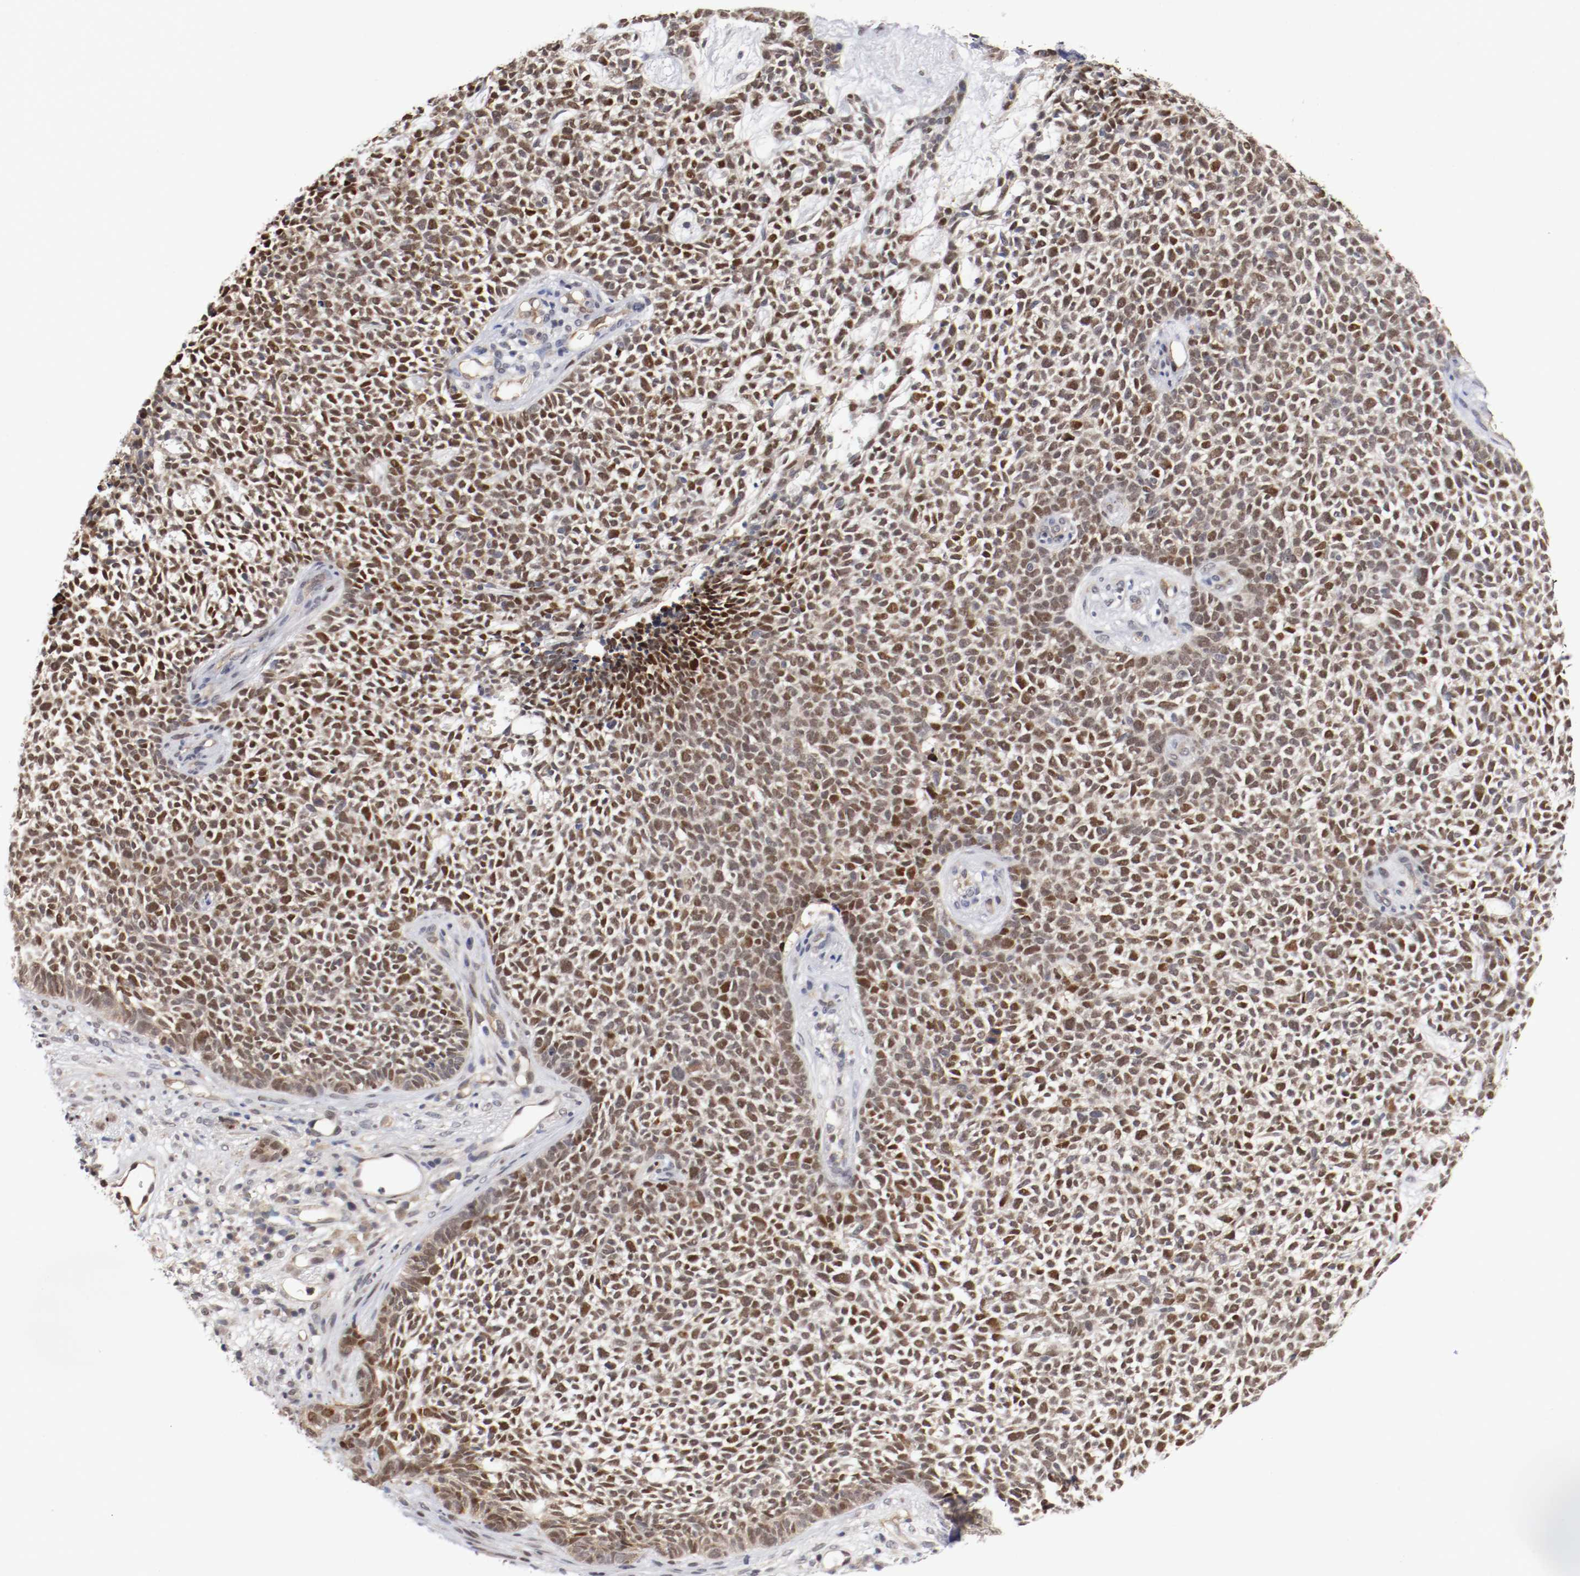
{"staining": {"intensity": "moderate", "quantity": ">75%", "location": "nuclear"}, "tissue": "skin cancer", "cell_type": "Tumor cells", "image_type": "cancer", "snomed": [{"axis": "morphology", "description": "Basal cell carcinoma"}, {"axis": "topography", "description": "Skin"}], "caption": "The image exhibits immunohistochemical staining of skin basal cell carcinoma. There is moderate nuclear expression is present in about >75% of tumor cells. (DAB (3,3'-diaminobenzidine) IHC, brown staining for protein, blue staining for nuclei).", "gene": "DNMT3B", "patient": {"sex": "female", "age": 84}}